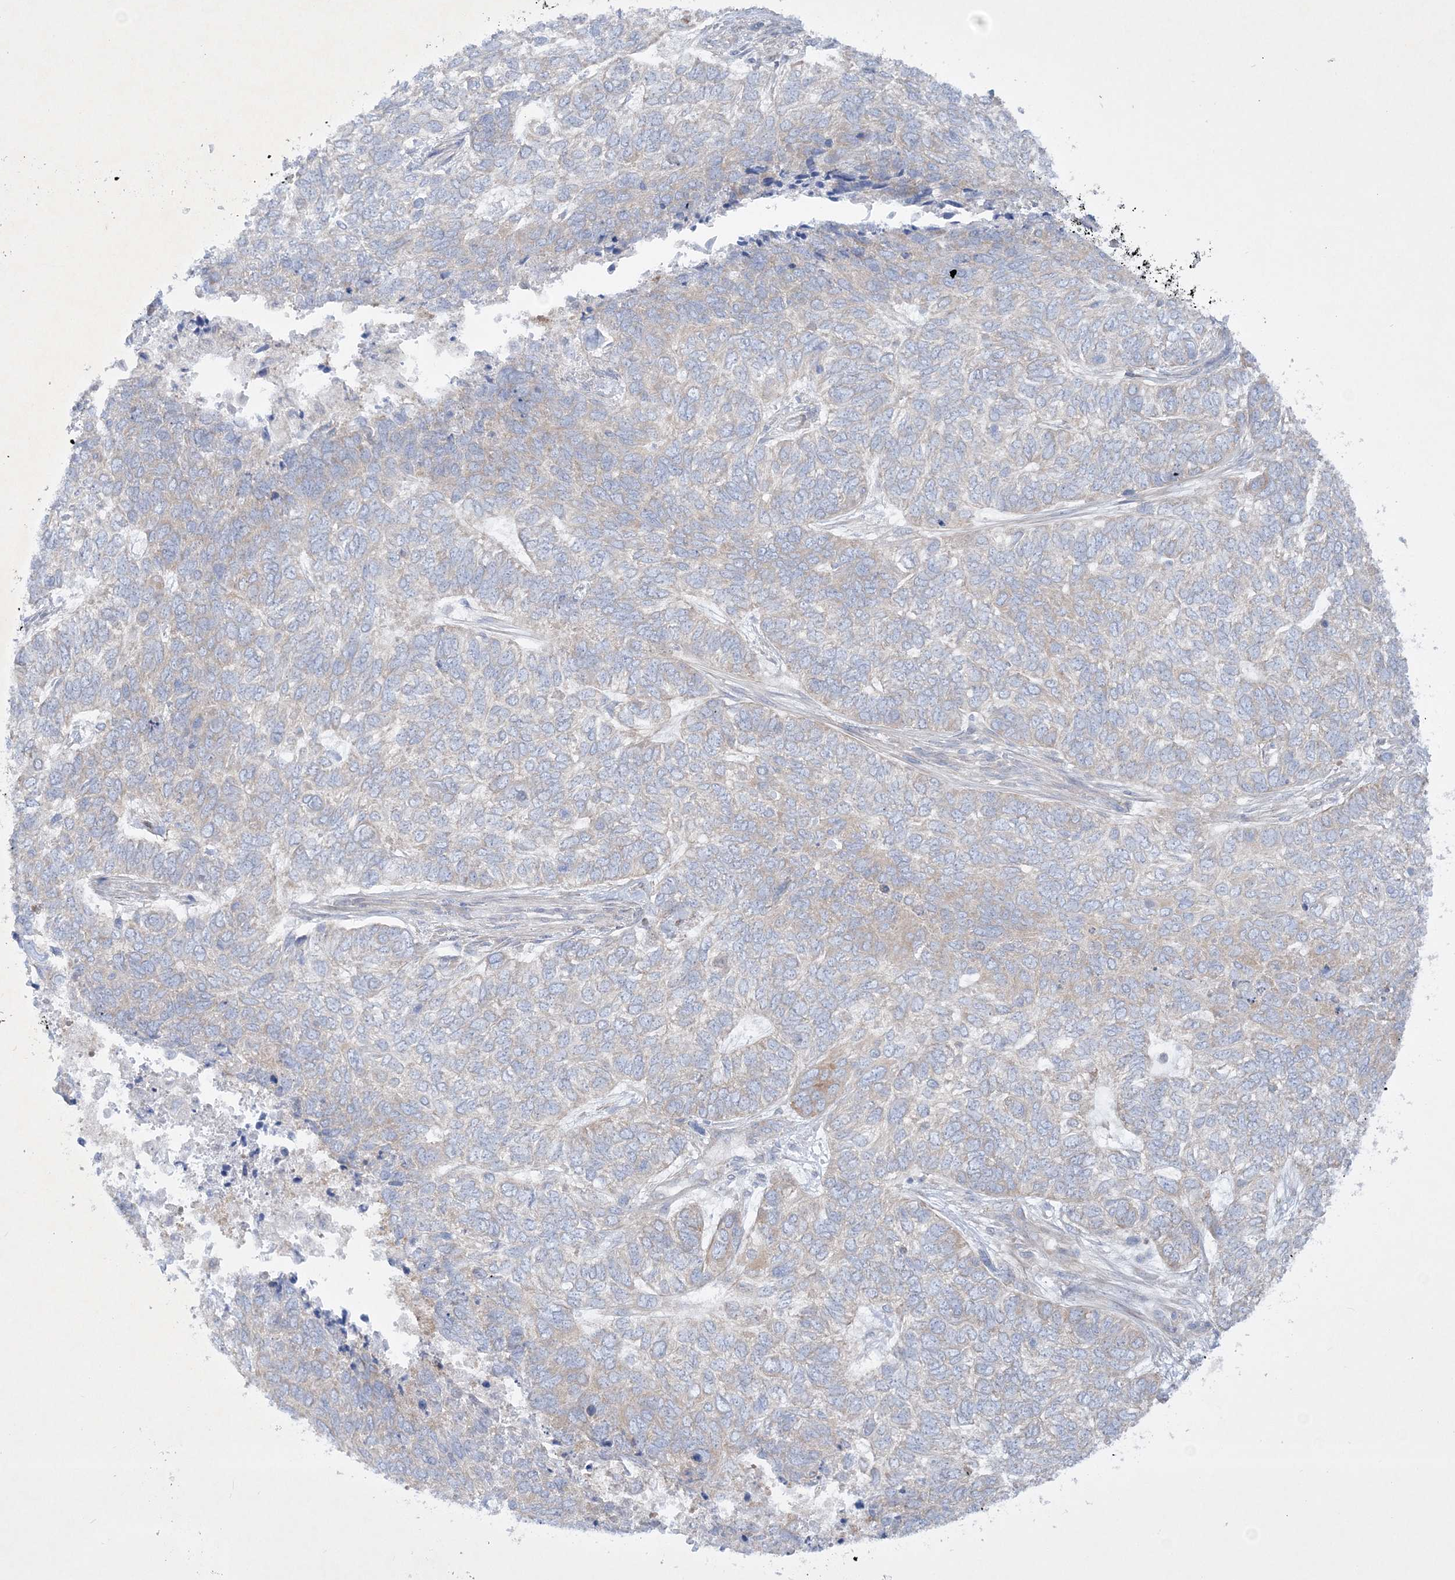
{"staining": {"intensity": "negative", "quantity": "none", "location": "none"}, "tissue": "skin cancer", "cell_type": "Tumor cells", "image_type": "cancer", "snomed": [{"axis": "morphology", "description": "Basal cell carcinoma"}, {"axis": "topography", "description": "Skin"}], "caption": "A high-resolution micrograph shows immunohistochemistry staining of basal cell carcinoma (skin), which displays no significant expression in tumor cells. The staining was performed using DAB (3,3'-diaminobenzidine) to visualize the protein expression in brown, while the nuclei were stained in blue with hematoxylin (Magnification: 20x).", "gene": "FARSB", "patient": {"sex": "female", "age": 65}}